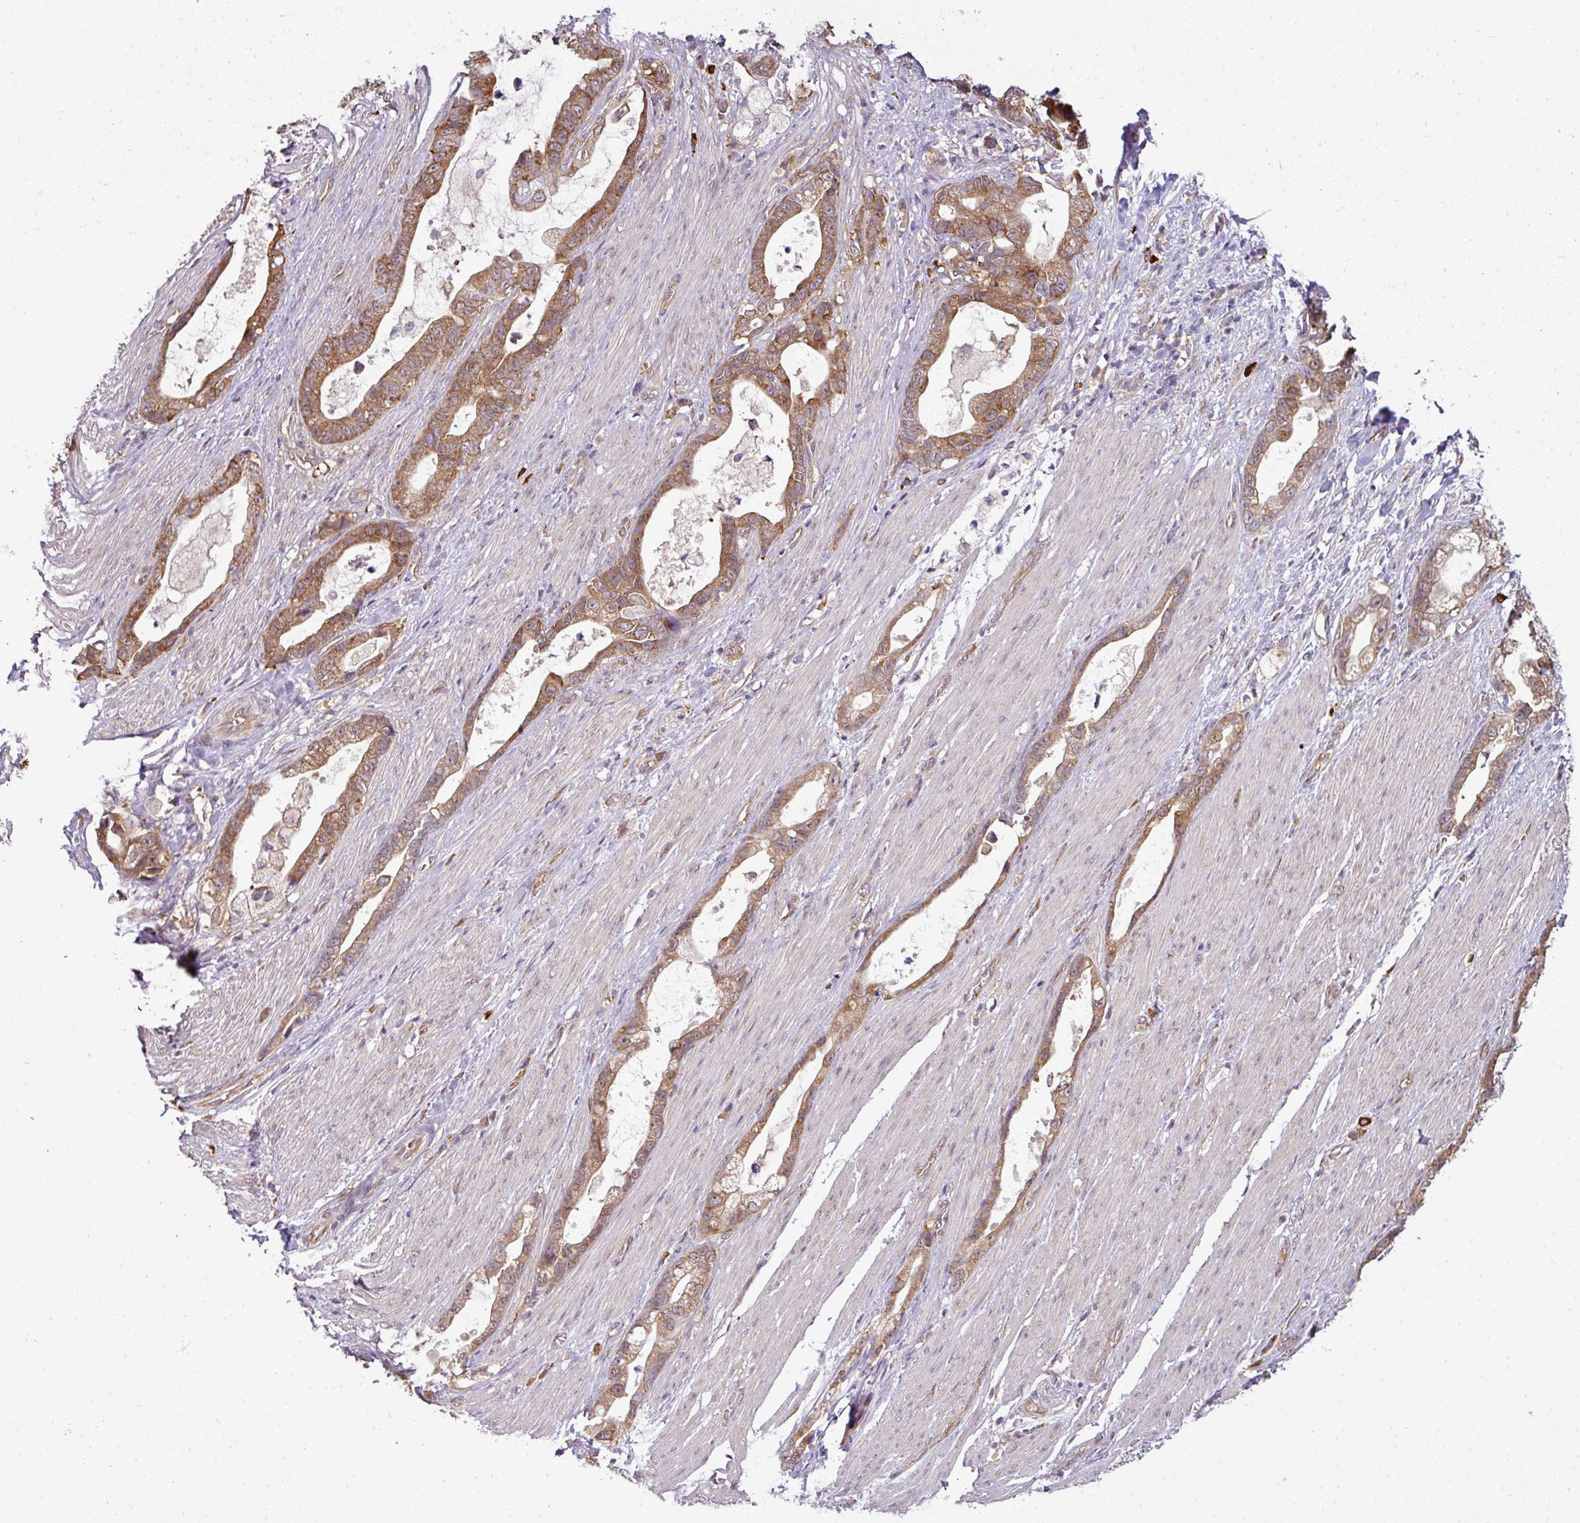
{"staining": {"intensity": "moderate", "quantity": ">75%", "location": "cytoplasmic/membranous,nuclear"}, "tissue": "stomach cancer", "cell_type": "Tumor cells", "image_type": "cancer", "snomed": [{"axis": "morphology", "description": "Adenocarcinoma, NOS"}, {"axis": "topography", "description": "Stomach"}], "caption": "Tumor cells display medium levels of moderate cytoplasmic/membranous and nuclear expression in approximately >75% of cells in human stomach cancer.", "gene": "RBM4B", "patient": {"sex": "male", "age": 55}}